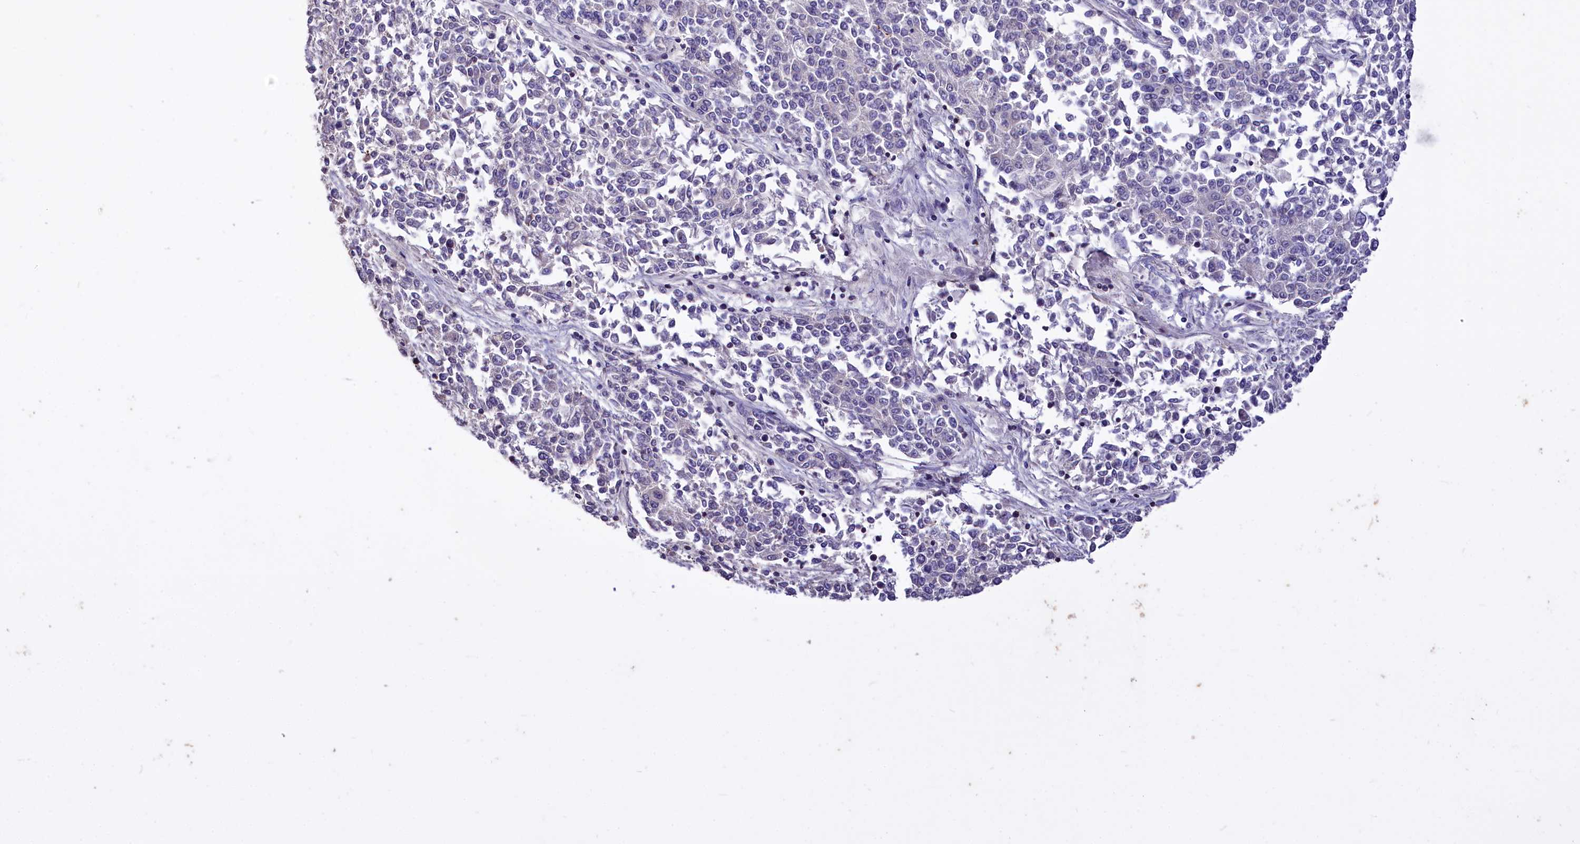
{"staining": {"intensity": "negative", "quantity": "none", "location": "none"}, "tissue": "endometrial cancer", "cell_type": "Tumor cells", "image_type": "cancer", "snomed": [{"axis": "morphology", "description": "Adenocarcinoma, NOS"}, {"axis": "topography", "description": "Endometrium"}], "caption": "High magnification brightfield microscopy of endometrial cancer stained with DAB (3,3'-diaminobenzidine) (brown) and counterstained with hematoxylin (blue): tumor cells show no significant positivity.", "gene": "RPUSD3", "patient": {"sex": "female", "age": 50}}